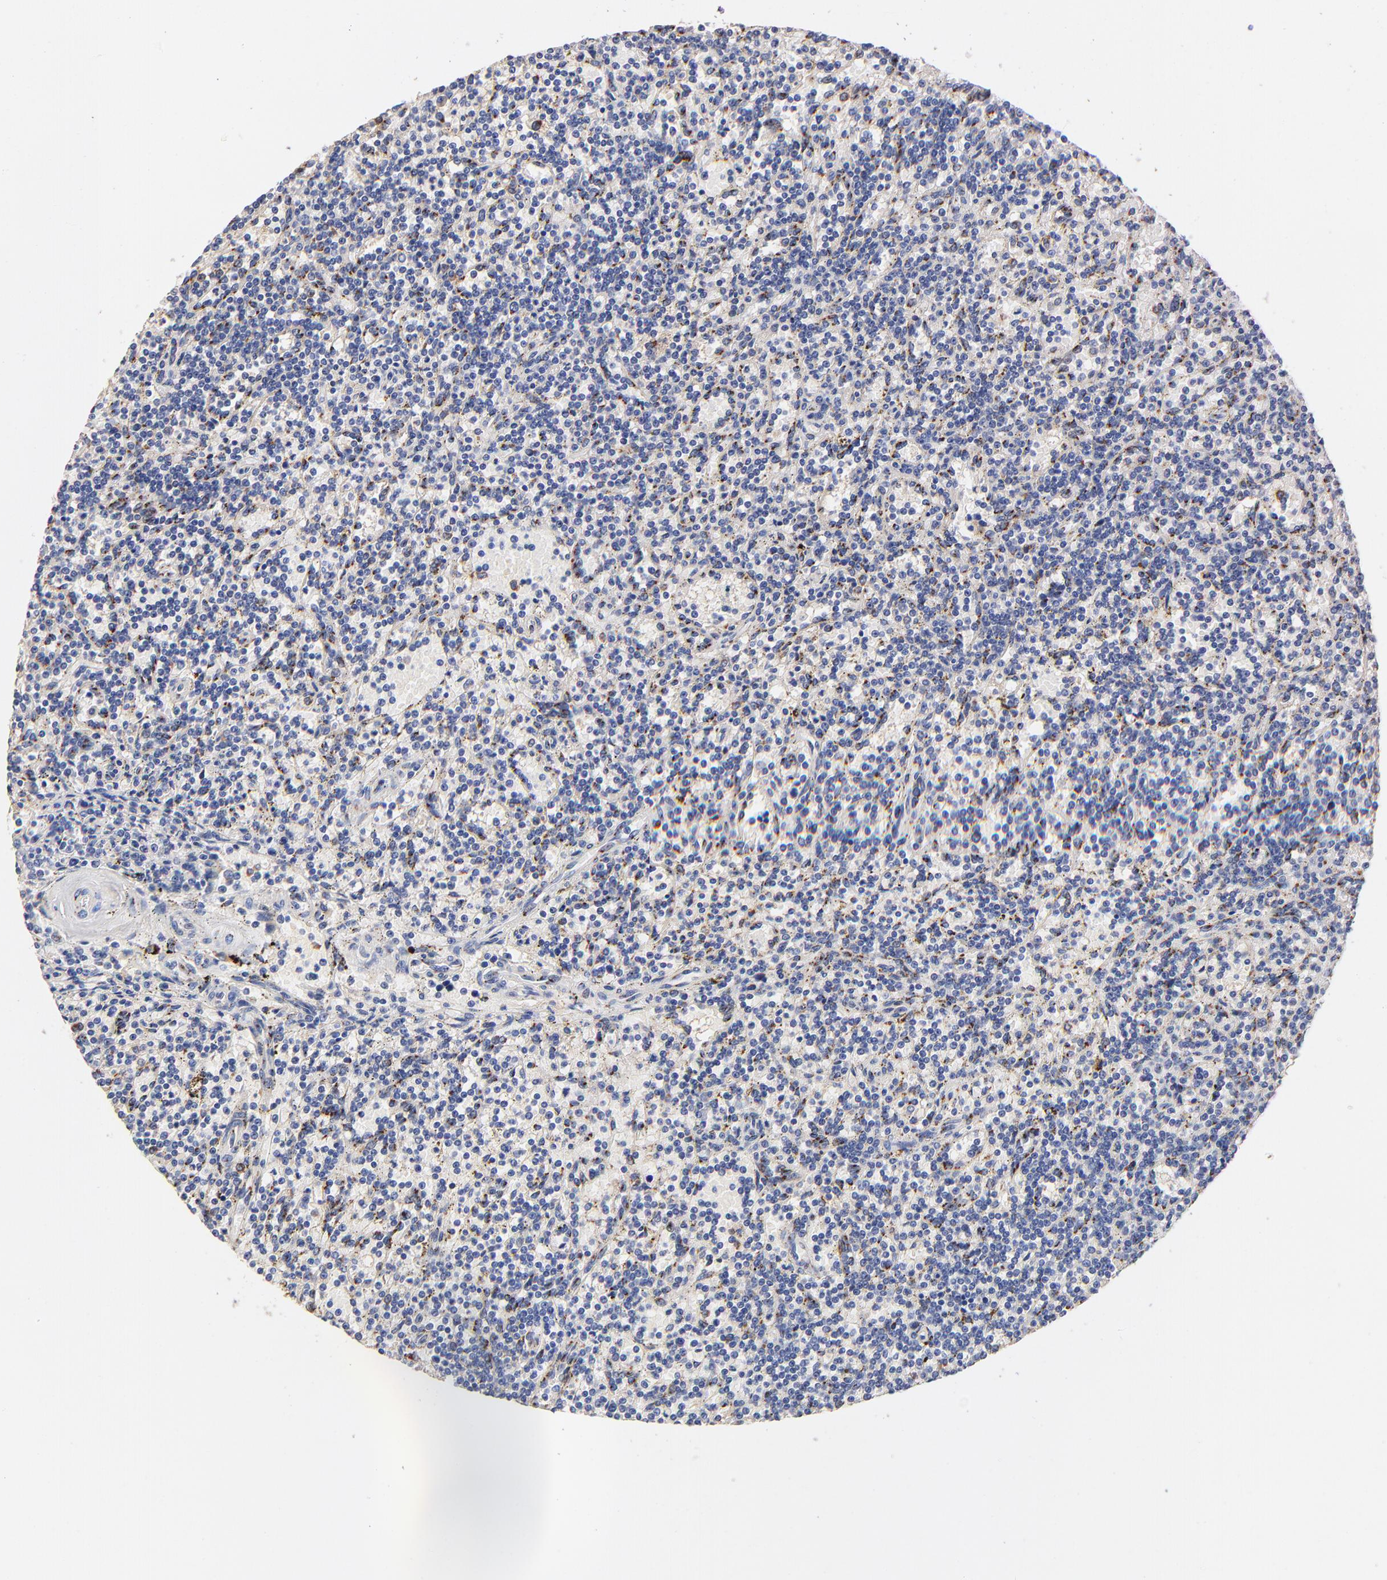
{"staining": {"intensity": "moderate", "quantity": "<25%", "location": "cytoplasmic/membranous"}, "tissue": "lymphoma", "cell_type": "Tumor cells", "image_type": "cancer", "snomed": [{"axis": "morphology", "description": "Malignant lymphoma, non-Hodgkin's type, Low grade"}, {"axis": "topography", "description": "Spleen"}], "caption": "IHC (DAB) staining of lymphoma demonstrates moderate cytoplasmic/membranous protein staining in approximately <25% of tumor cells.", "gene": "FMNL3", "patient": {"sex": "male", "age": 73}}